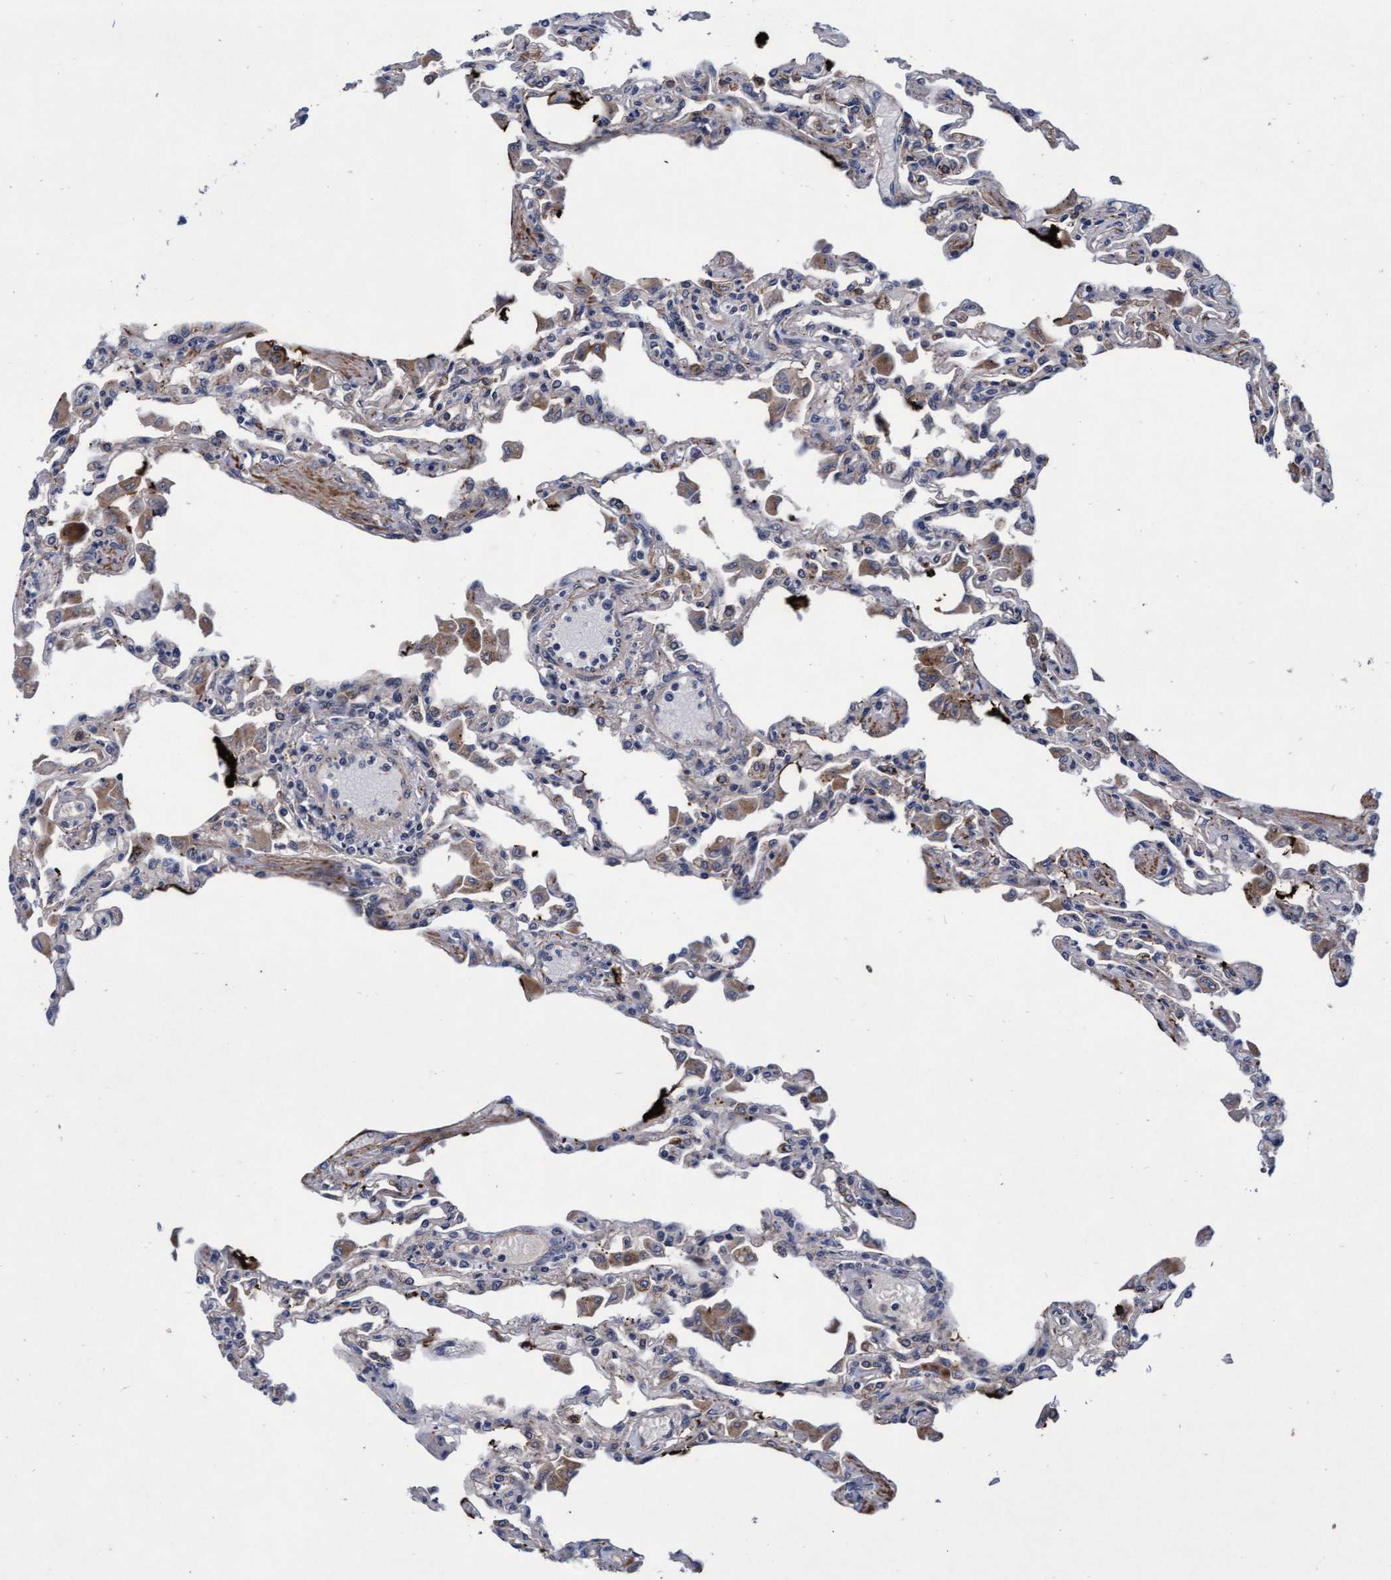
{"staining": {"intensity": "weak", "quantity": "<25%", "location": "cytoplasmic/membranous"}, "tissue": "lung", "cell_type": "Alveolar cells", "image_type": "normal", "snomed": [{"axis": "morphology", "description": "Normal tissue, NOS"}, {"axis": "topography", "description": "Bronchus"}, {"axis": "topography", "description": "Lung"}], "caption": "This is an immunohistochemistry (IHC) histopathology image of benign human lung. There is no expression in alveolar cells.", "gene": "EFCAB13", "patient": {"sex": "female", "age": 49}}